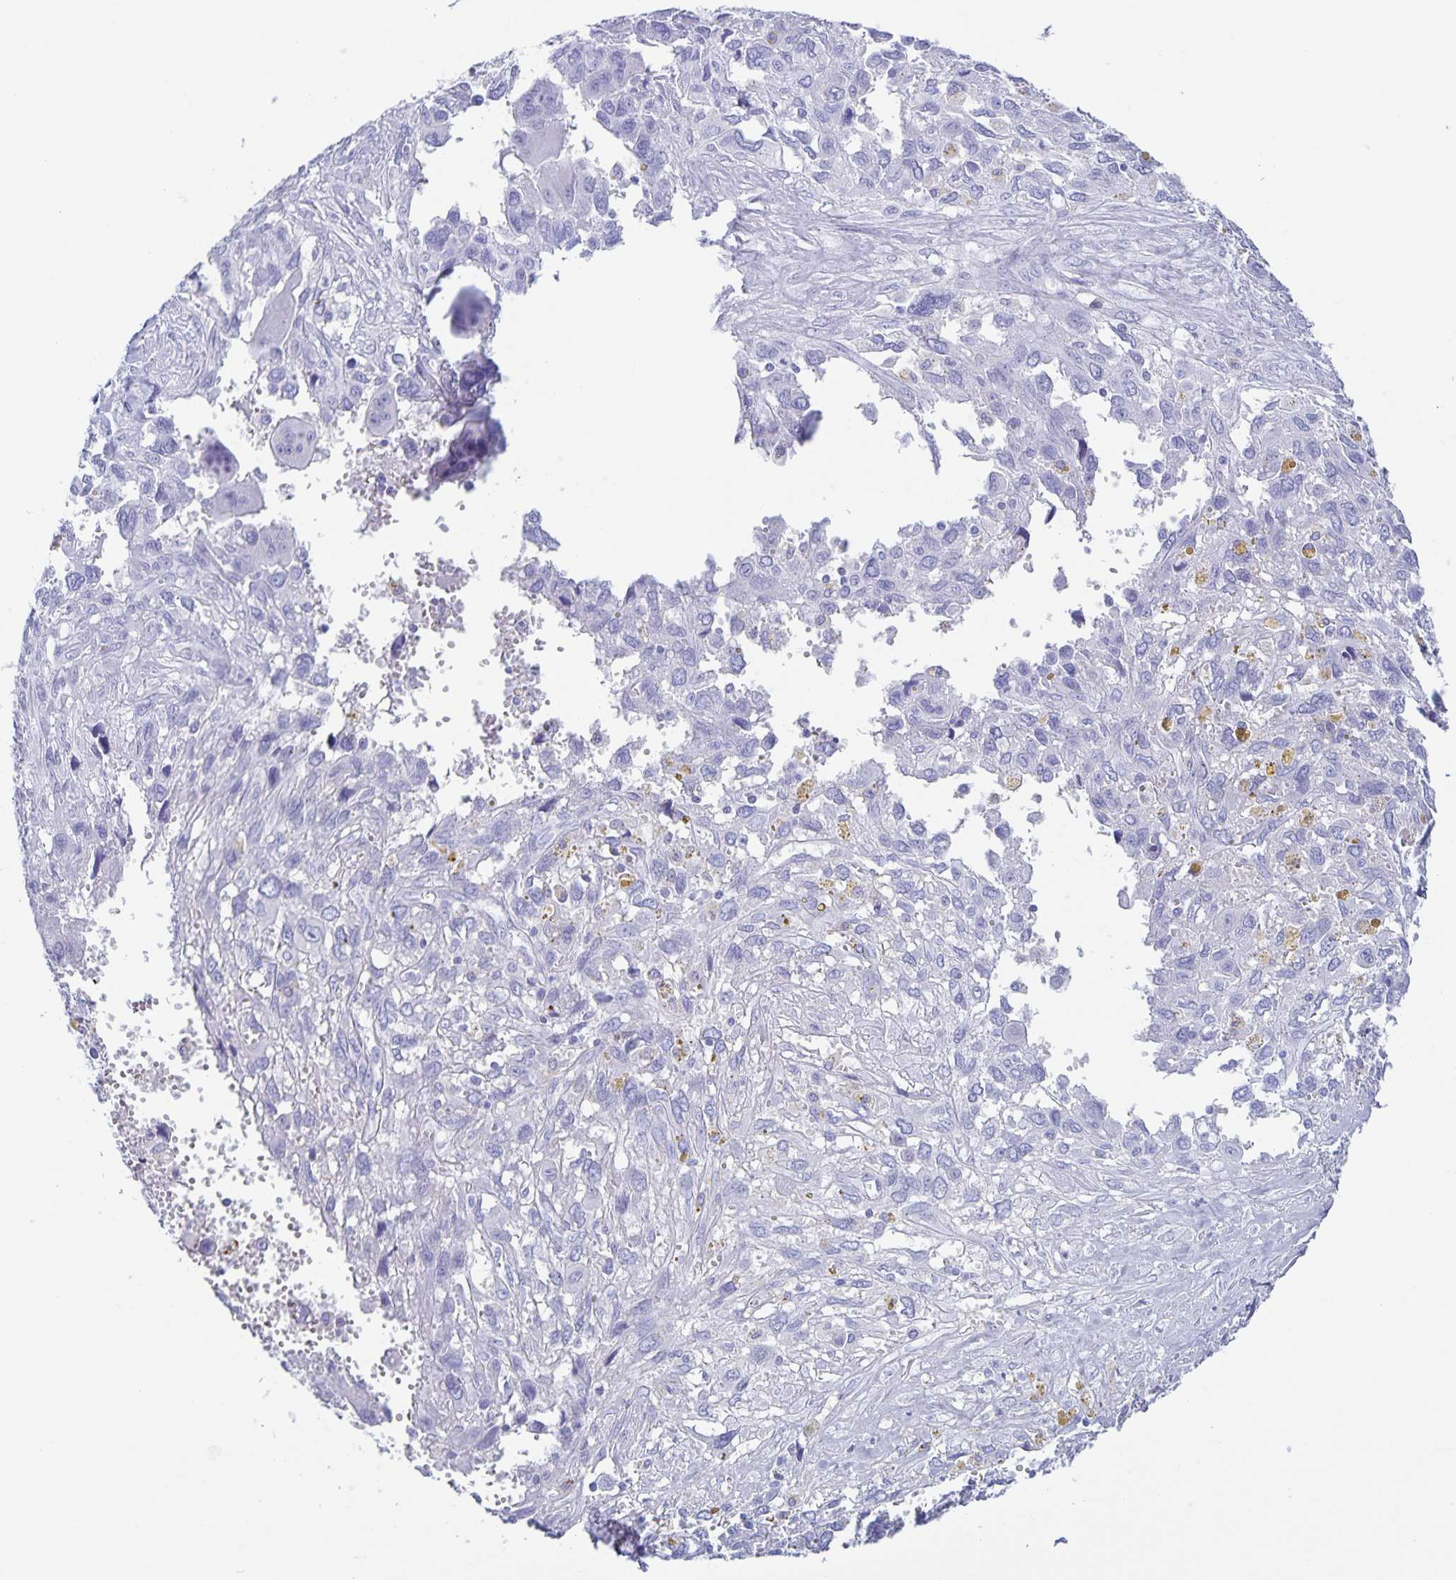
{"staining": {"intensity": "negative", "quantity": "none", "location": "none"}, "tissue": "pancreatic cancer", "cell_type": "Tumor cells", "image_type": "cancer", "snomed": [{"axis": "morphology", "description": "Adenocarcinoma, NOS"}, {"axis": "topography", "description": "Pancreas"}], "caption": "A high-resolution micrograph shows immunohistochemistry (IHC) staining of pancreatic cancer (adenocarcinoma), which reveals no significant staining in tumor cells.", "gene": "AQP4", "patient": {"sex": "female", "age": 47}}